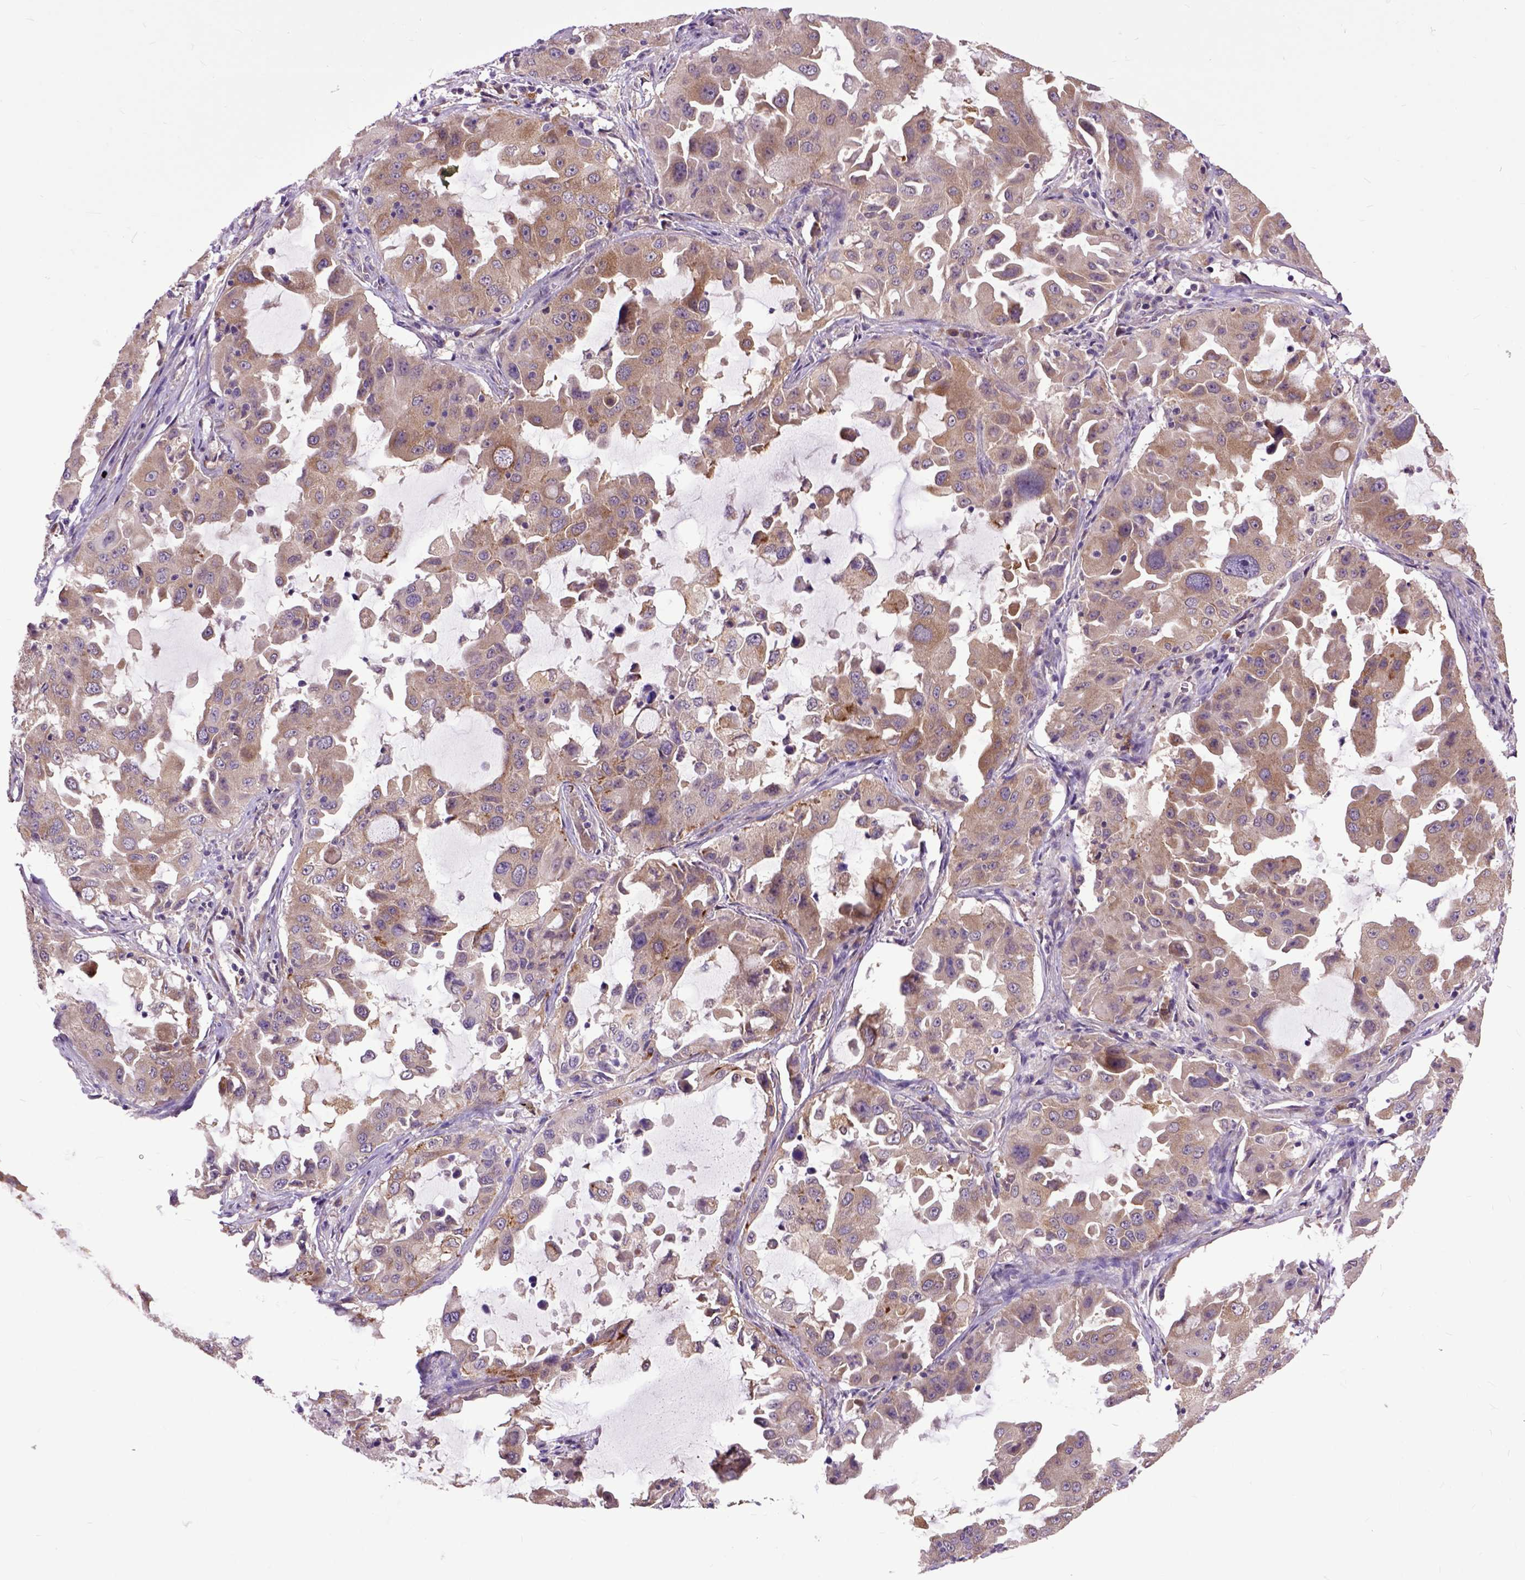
{"staining": {"intensity": "weak", "quantity": ">75%", "location": "cytoplasmic/membranous"}, "tissue": "lung cancer", "cell_type": "Tumor cells", "image_type": "cancer", "snomed": [{"axis": "morphology", "description": "Adenocarcinoma, NOS"}, {"axis": "topography", "description": "Lung"}], "caption": "Lung cancer (adenocarcinoma) tissue shows weak cytoplasmic/membranous positivity in approximately >75% of tumor cells", "gene": "ARL1", "patient": {"sex": "female", "age": 61}}